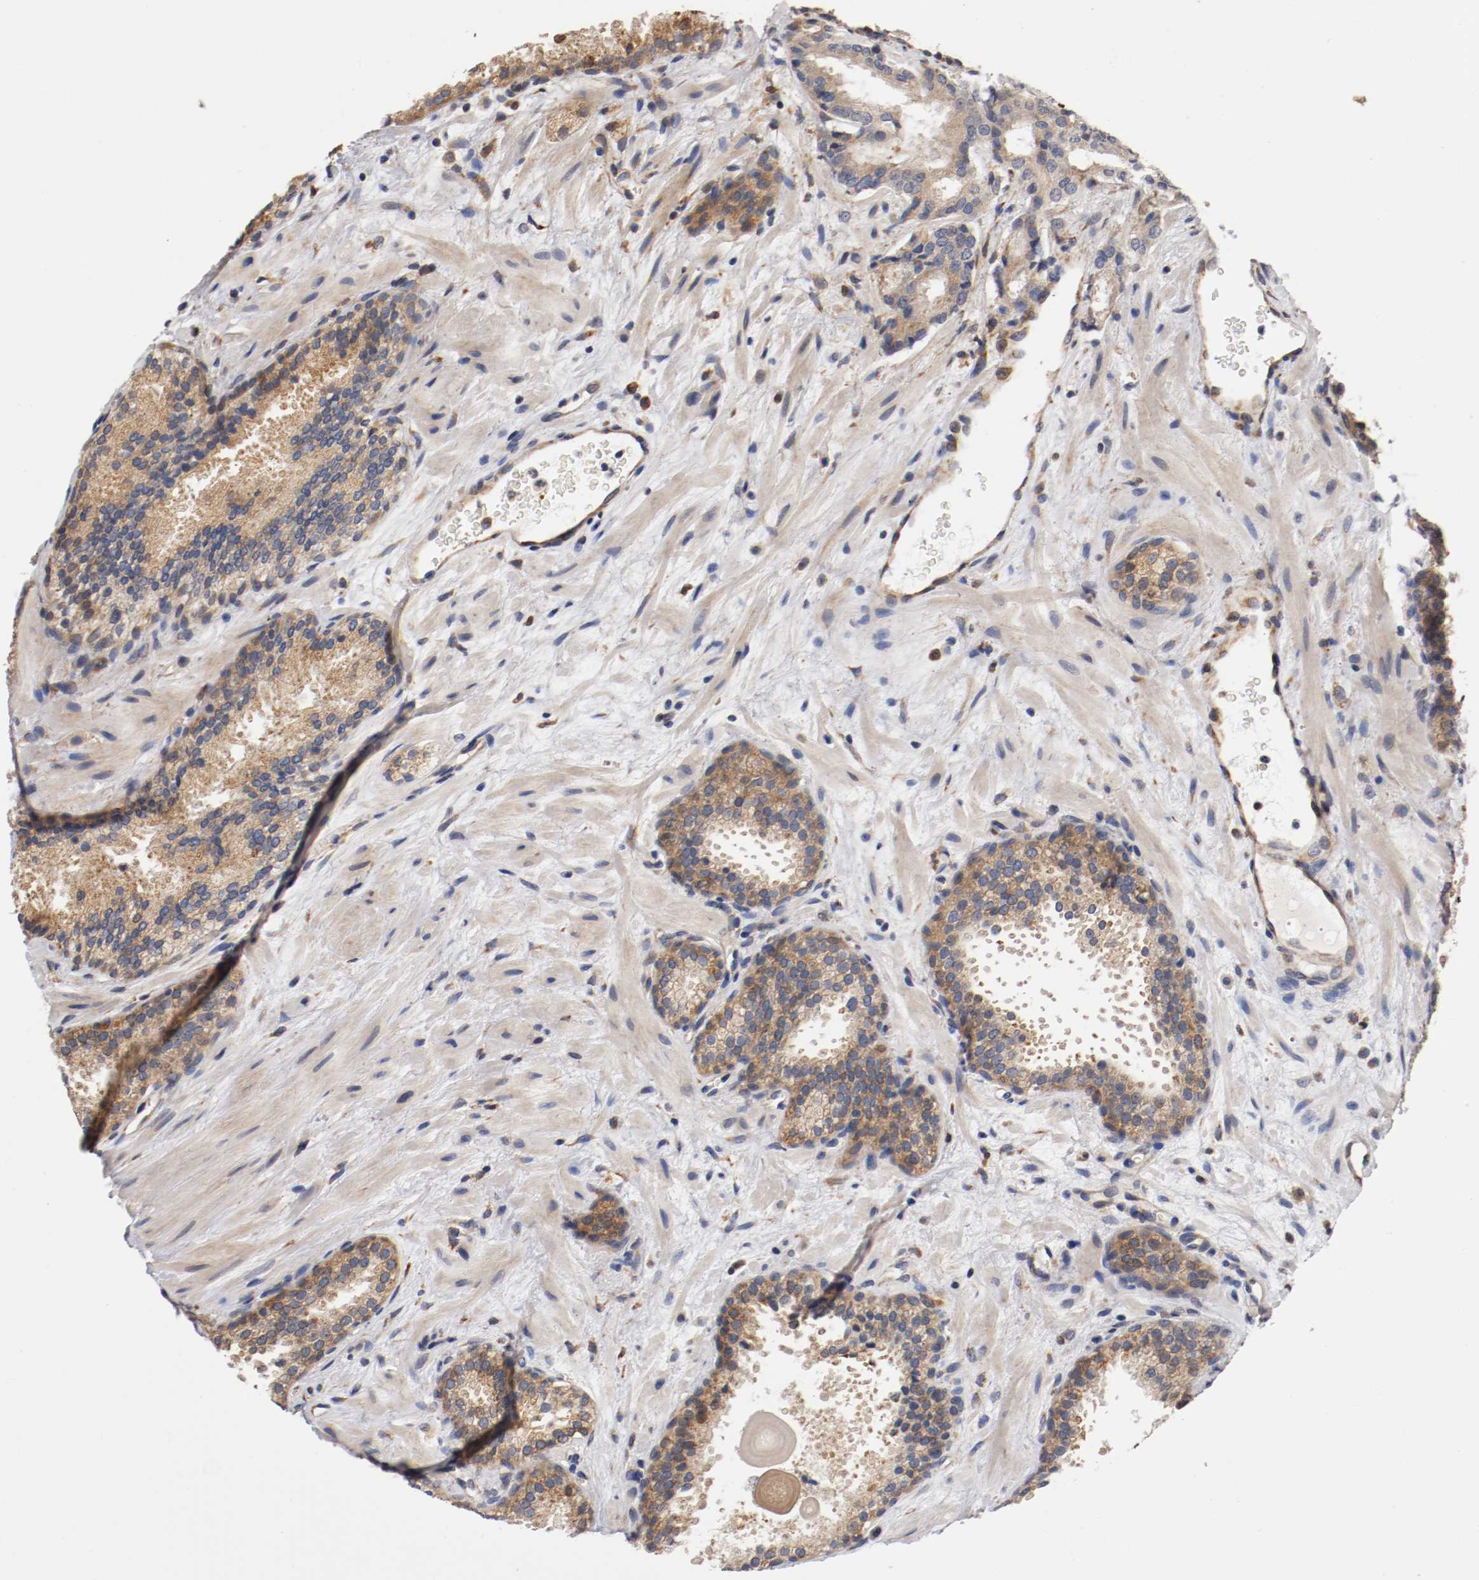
{"staining": {"intensity": "moderate", "quantity": ">75%", "location": "cytoplasmic/membranous"}, "tissue": "prostate cancer", "cell_type": "Tumor cells", "image_type": "cancer", "snomed": [{"axis": "morphology", "description": "Adenocarcinoma, High grade"}, {"axis": "topography", "description": "Prostate"}], "caption": "Tumor cells display medium levels of moderate cytoplasmic/membranous positivity in about >75% of cells in human prostate high-grade adenocarcinoma.", "gene": "TNFSF13", "patient": {"sex": "male", "age": 58}}